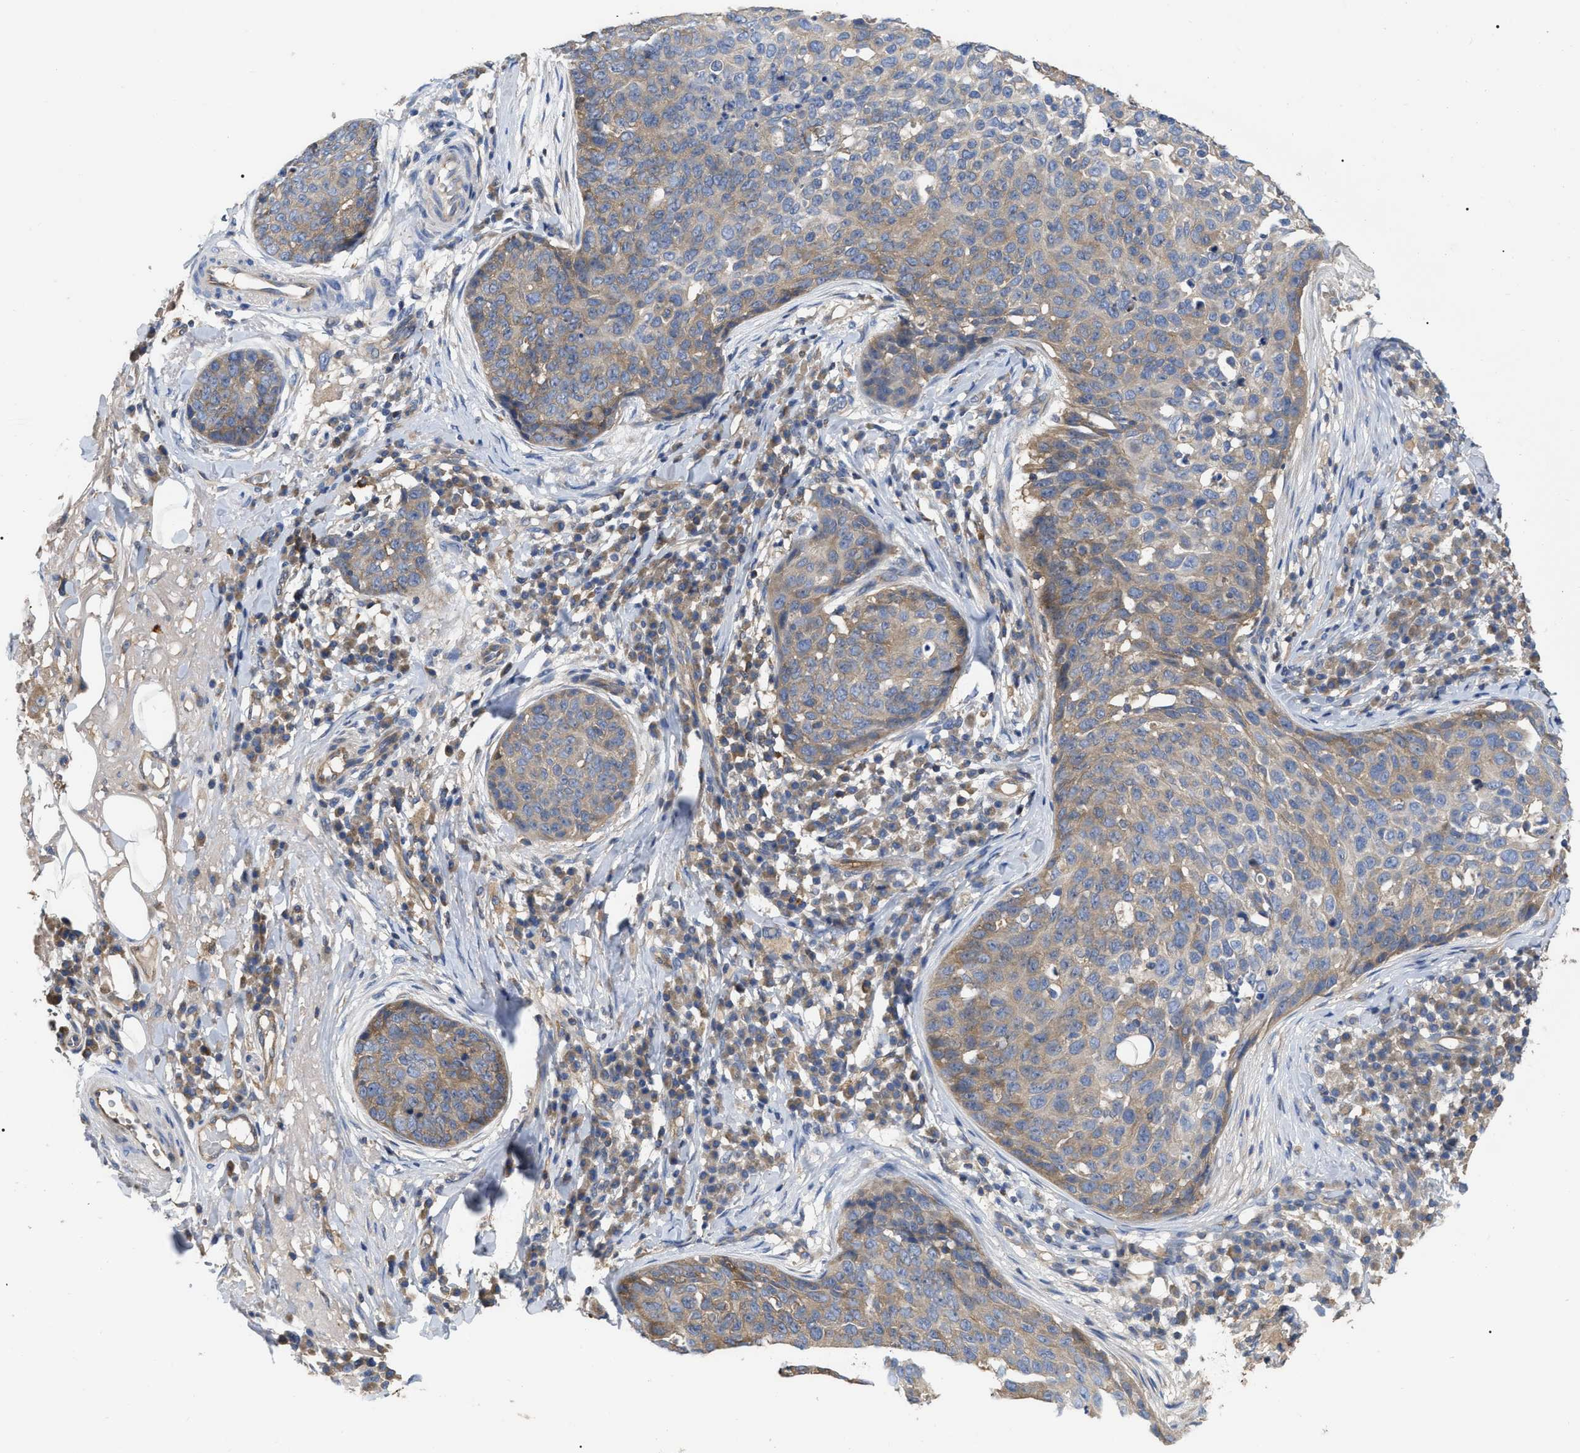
{"staining": {"intensity": "weak", "quantity": "25%-75%", "location": "cytoplasmic/membranous"}, "tissue": "skin cancer", "cell_type": "Tumor cells", "image_type": "cancer", "snomed": [{"axis": "morphology", "description": "Squamous cell carcinoma in situ, NOS"}, {"axis": "morphology", "description": "Squamous cell carcinoma, NOS"}, {"axis": "topography", "description": "Skin"}], "caption": "This image displays skin cancer (squamous cell carcinoma in situ) stained with immunohistochemistry (IHC) to label a protein in brown. The cytoplasmic/membranous of tumor cells show weak positivity for the protein. Nuclei are counter-stained blue.", "gene": "RAP1GDS1", "patient": {"sex": "male", "age": 93}}